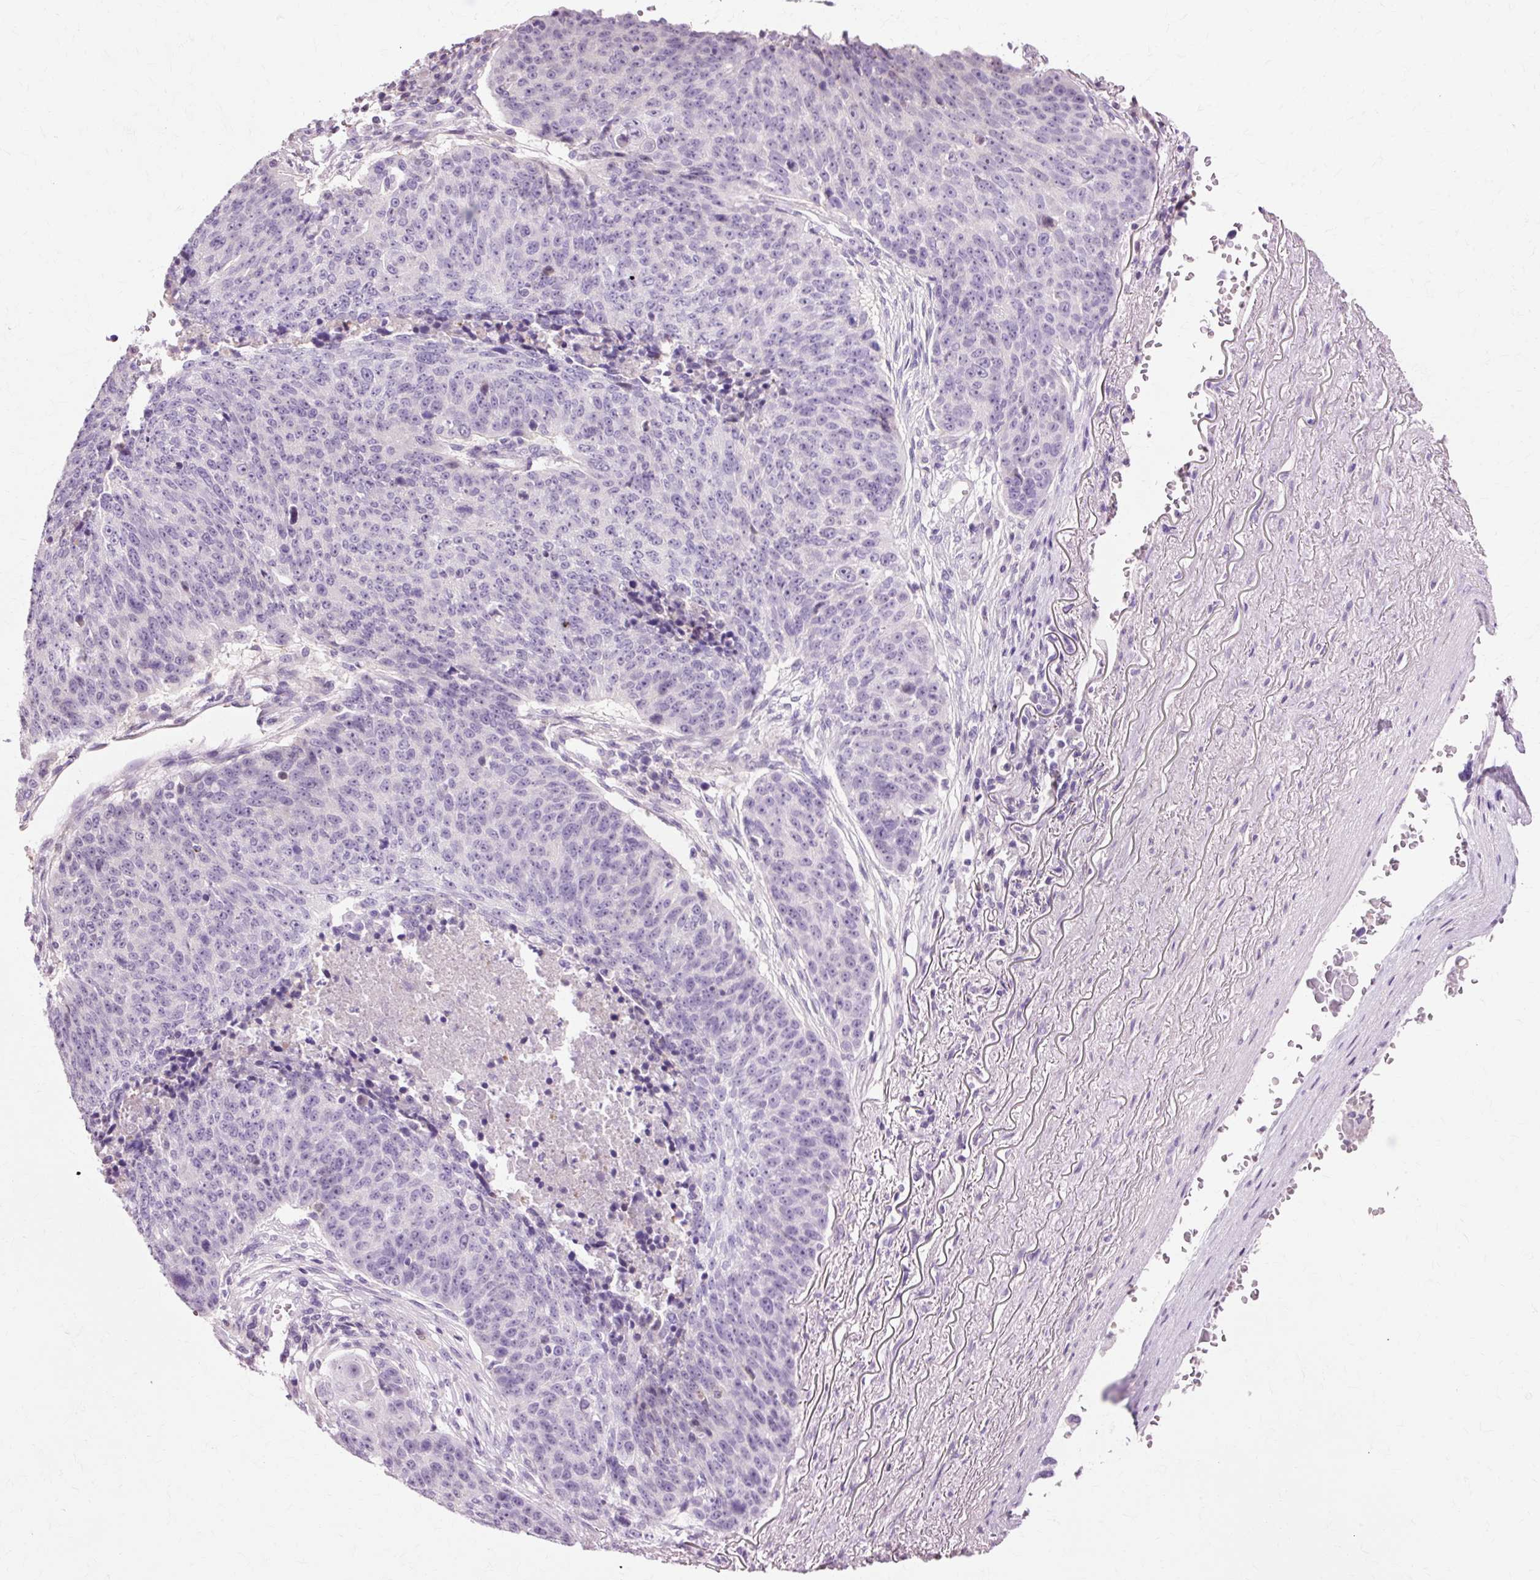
{"staining": {"intensity": "negative", "quantity": "none", "location": "none"}, "tissue": "lung cancer", "cell_type": "Tumor cells", "image_type": "cancer", "snomed": [{"axis": "morphology", "description": "Normal tissue, NOS"}, {"axis": "morphology", "description": "Squamous cell carcinoma, NOS"}, {"axis": "topography", "description": "Lymph node"}, {"axis": "topography", "description": "Lung"}], "caption": "The image shows no significant staining in tumor cells of lung squamous cell carcinoma.", "gene": "VN1R2", "patient": {"sex": "male", "age": 66}}